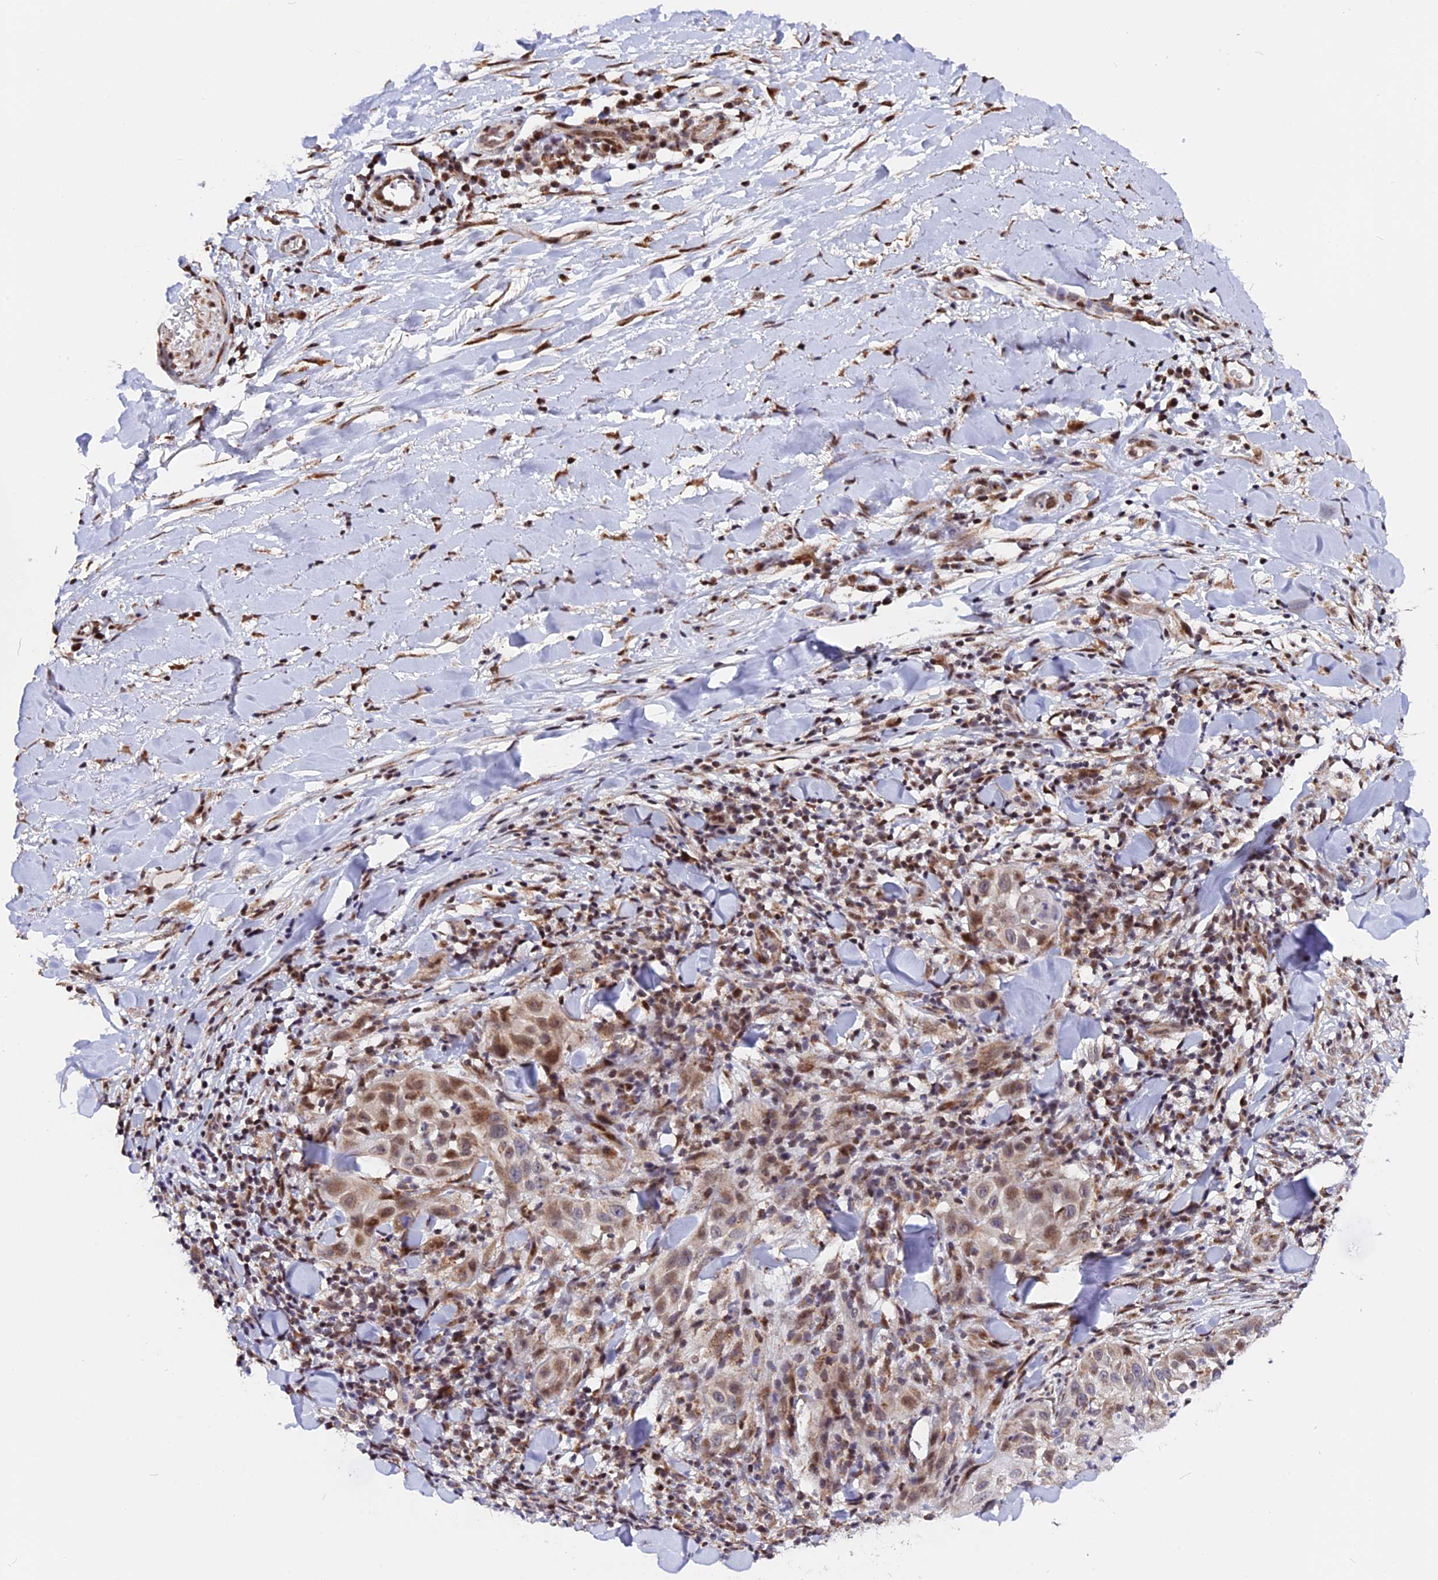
{"staining": {"intensity": "weak", "quantity": ">75%", "location": "cytoplasmic/membranous"}, "tissue": "skin cancer", "cell_type": "Tumor cells", "image_type": "cancer", "snomed": [{"axis": "morphology", "description": "Squamous cell carcinoma, NOS"}, {"axis": "topography", "description": "Skin"}], "caption": "Skin squamous cell carcinoma stained with a brown dye reveals weak cytoplasmic/membranous positive expression in about >75% of tumor cells.", "gene": "FAM174C", "patient": {"sex": "female", "age": 44}}